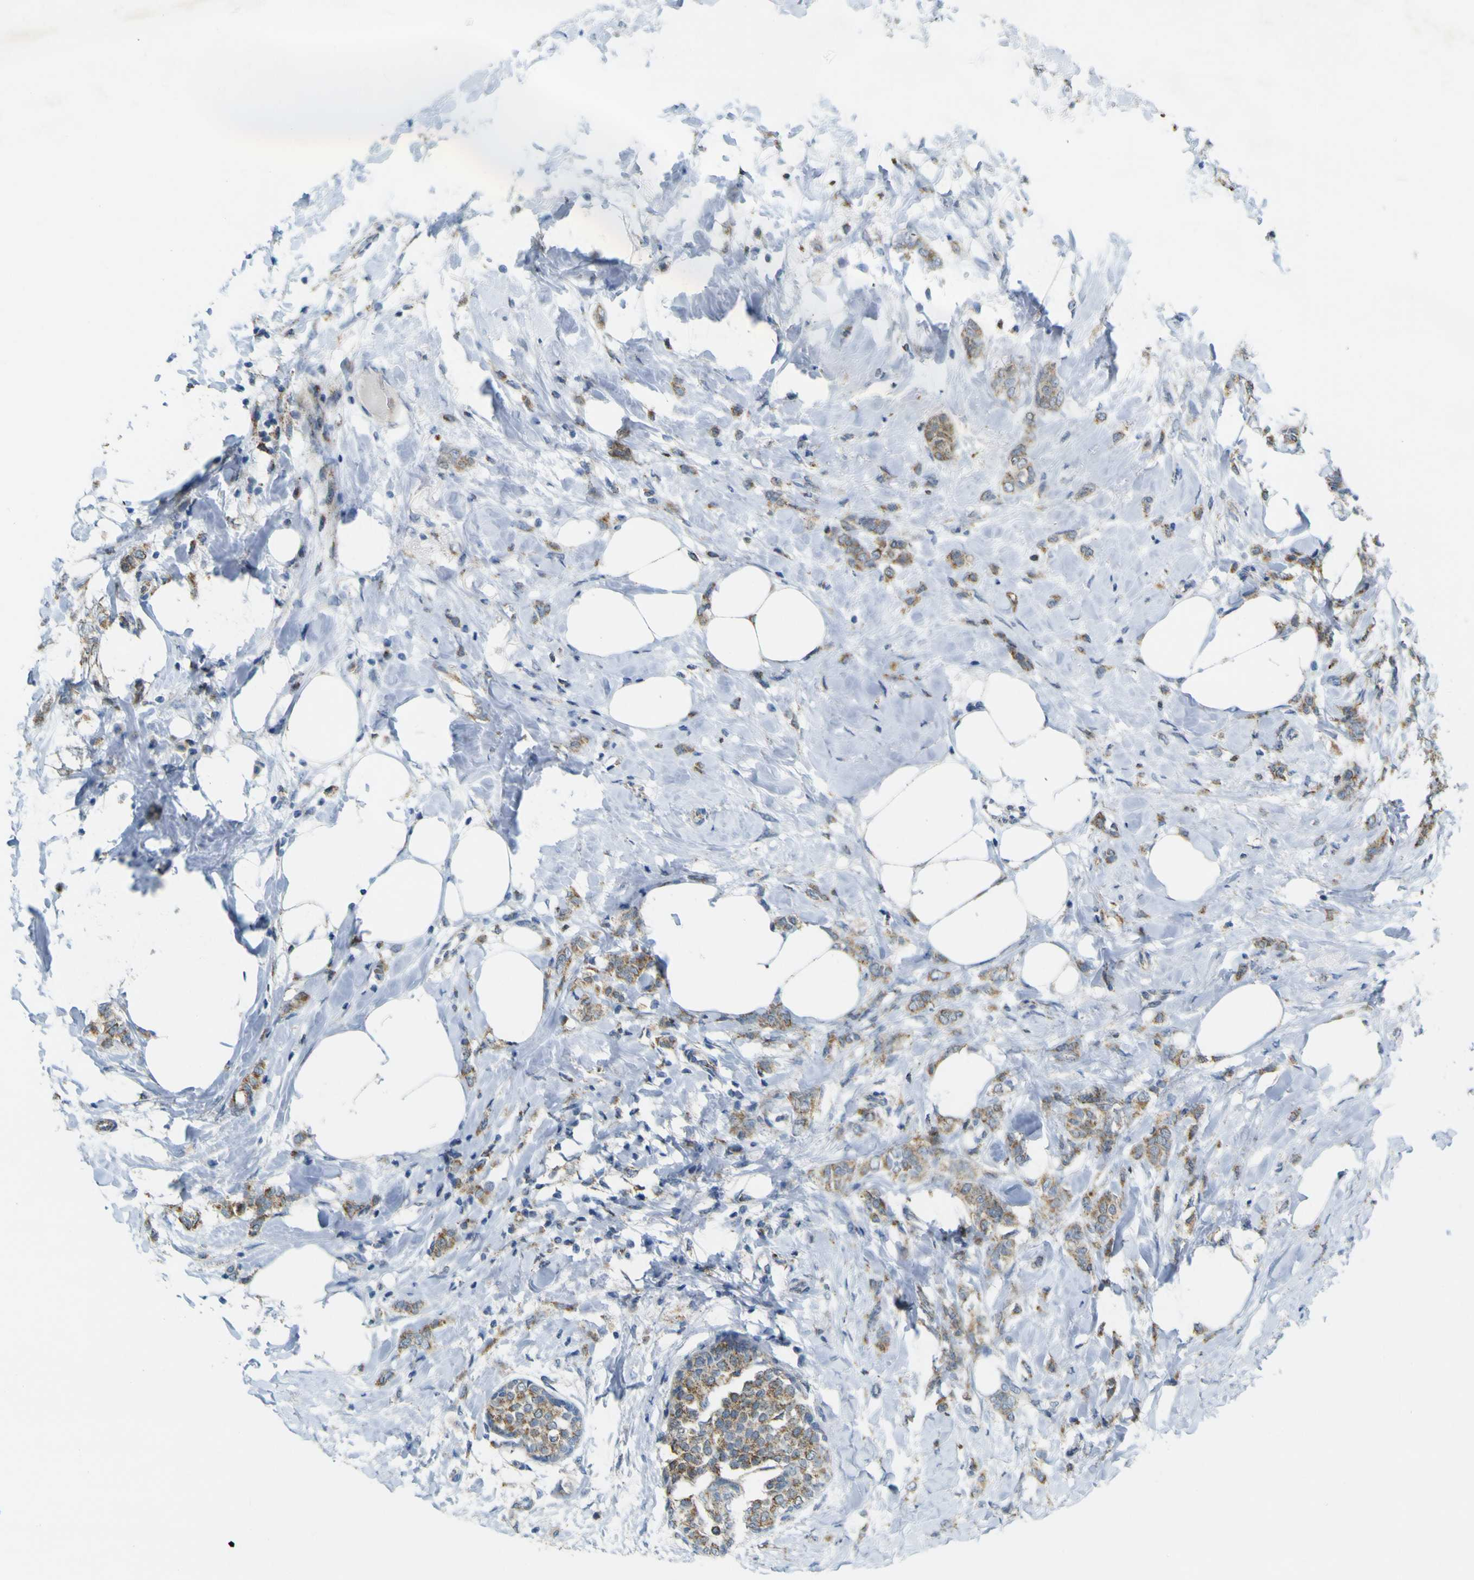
{"staining": {"intensity": "moderate", "quantity": ">75%", "location": "cytoplasmic/membranous"}, "tissue": "breast cancer", "cell_type": "Tumor cells", "image_type": "cancer", "snomed": [{"axis": "morphology", "description": "Lobular carcinoma, in situ"}, {"axis": "morphology", "description": "Lobular carcinoma"}, {"axis": "topography", "description": "Breast"}], "caption": "DAB immunohistochemical staining of human breast cancer shows moderate cytoplasmic/membranous protein expression in approximately >75% of tumor cells. The staining was performed using DAB (3,3'-diaminobenzidine) to visualize the protein expression in brown, while the nuclei were stained in blue with hematoxylin (Magnification: 20x).", "gene": "ACBD5", "patient": {"sex": "female", "age": 41}}